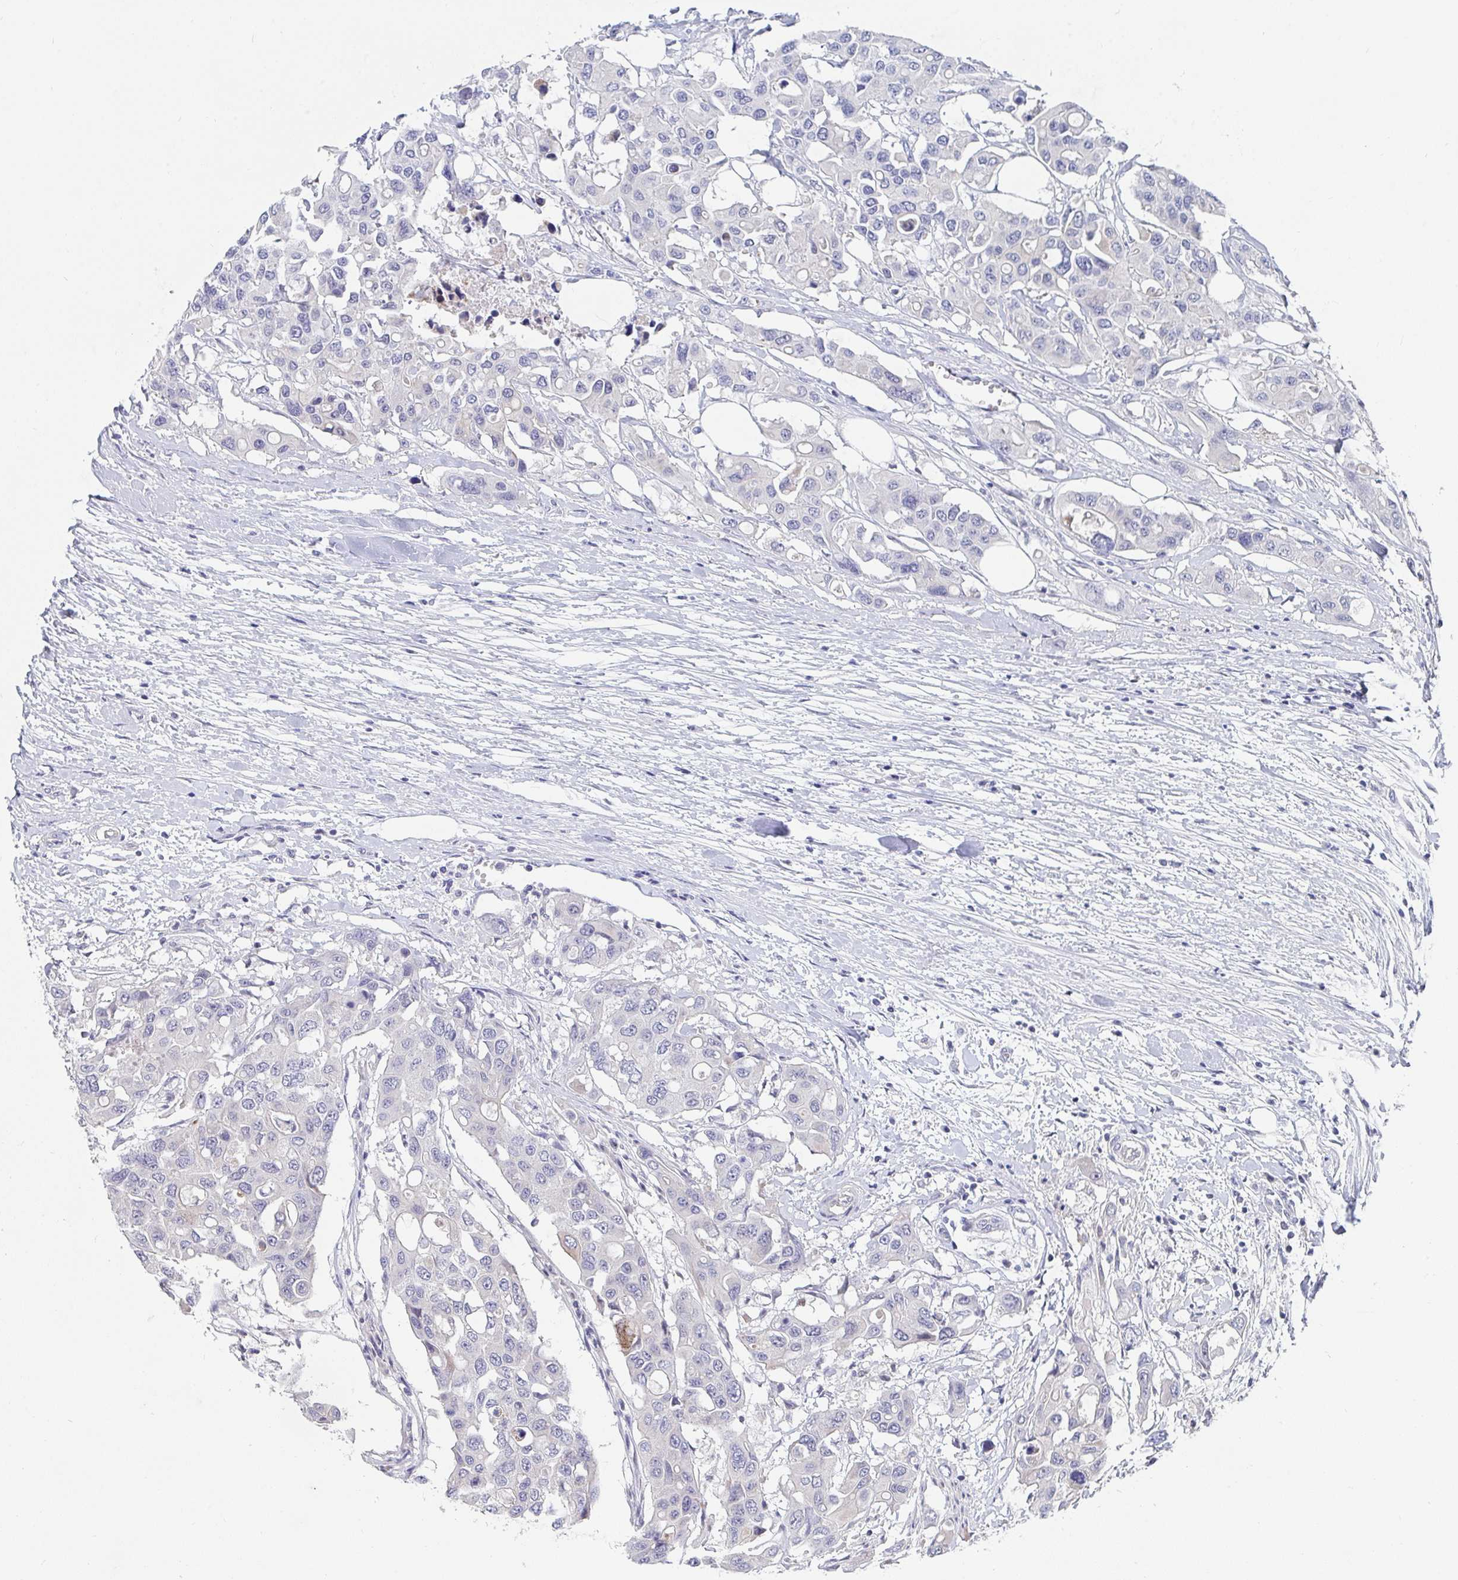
{"staining": {"intensity": "negative", "quantity": "none", "location": "none"}, "tissue": "colorectal cancer", "cell_type": "Tumor cells", "image_type": "cancer", "snomed": [{"axis": "morphology", "description": "Adenocarcinoma, NOS"}, {"axis": "topography", "description": "Colon"}], "caption": "Immunohistochemistry photomicrograph of human colorectal adenocarcinoma stained for a protein (brown), which demonstrates no staining in tumor cells. Brightfield microscopy of IHC stained with DAB (3,3'-diaminobenzidine) (brown) and hematoxylin (blue), captured at high magnification.", "gene": "FAM156B", "patient": {"sex": "male", "age": 77}}